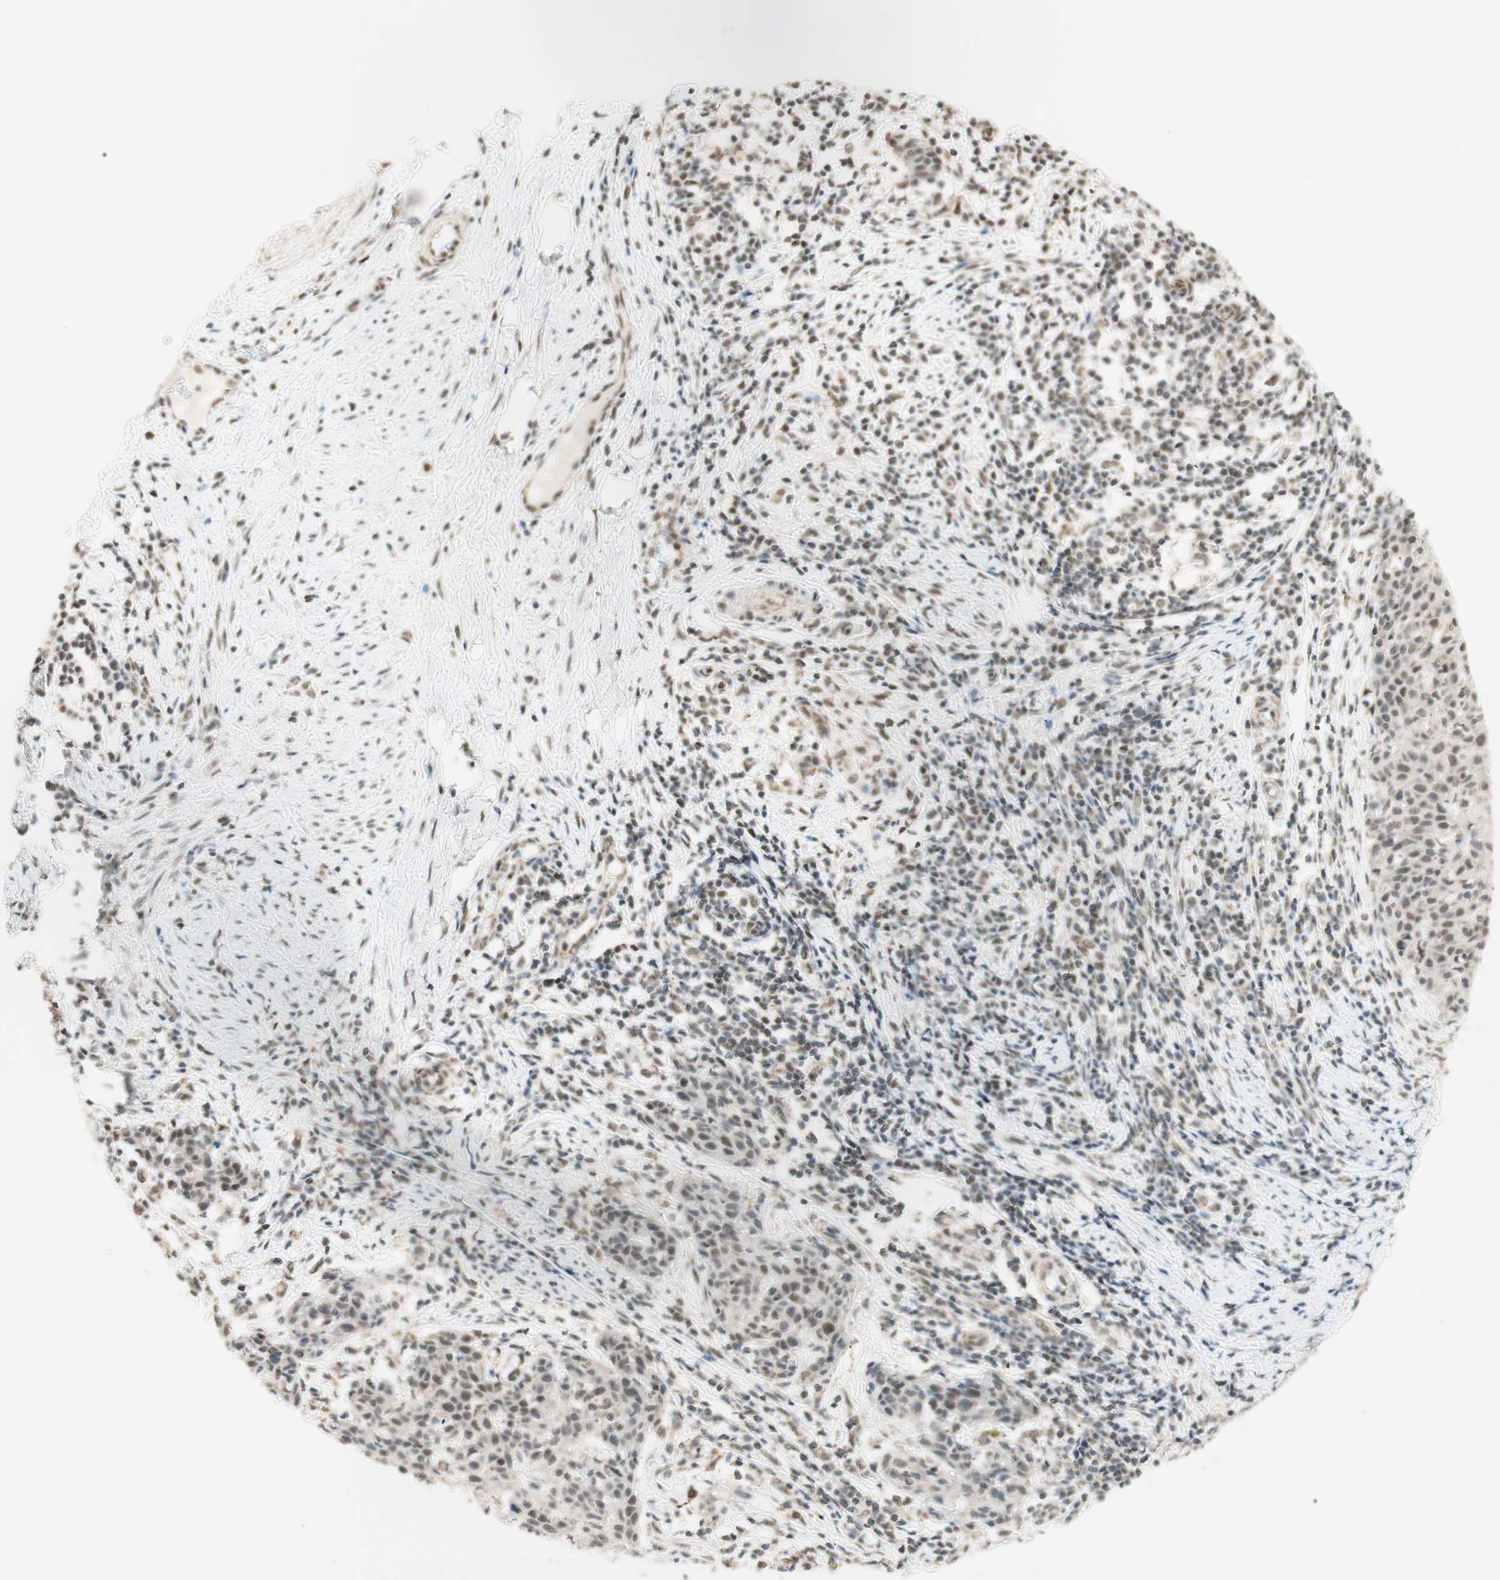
{"staining": {"intensity": "weak", "quantity": "25%-75%", "location": "nuclear"}, "tissue": "cervical cancer", "cell_type": "Tumor cells", "image_type": "cancer", "snomed": [{"axis": "morphology", "description": "Squamous cell carcinoma, NOS"}, {"axis": "topography", "description": "Cervix"}], "caption": "Tumor cells demonstrate low levels of weak nuclear positivity in about 25%-75% of cells in human cervical cancer.", "gene": "ZNF782", "patient": {"sex": "female", "age": 38}}